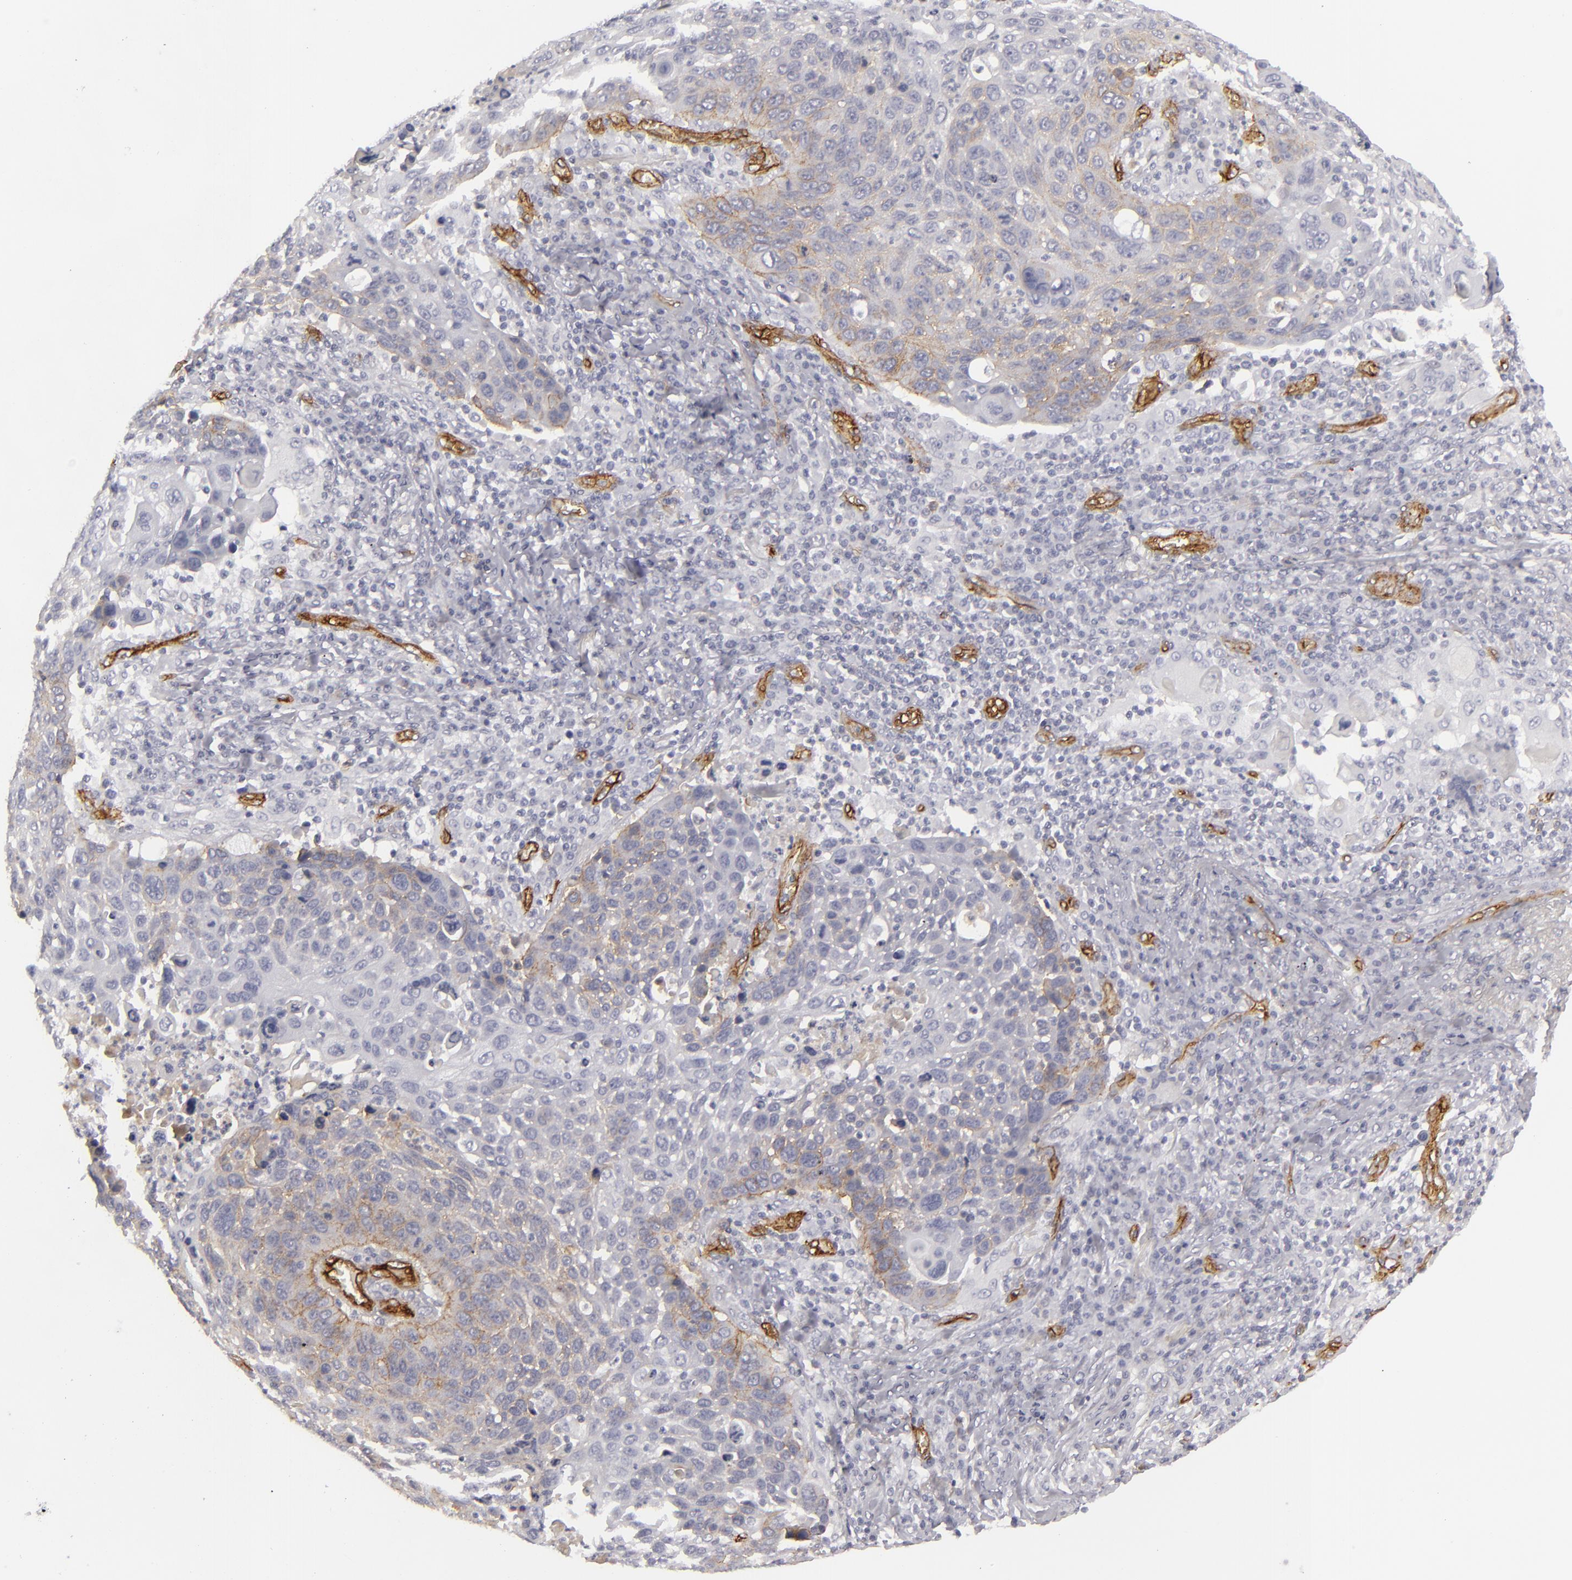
{"staining": {"intensity": "weak", "quantity": "25%-75%", "location": "cytoplasmic/membranous"}, "tissue": "lung cancer", "cell_type": "Tumor cells", "image_type": "cancer", "snomed": [{"axis": "morphology", "description": "Squamous cell carcinoma, NOS"}, {"axis": "topography", "description": "Lung"}], "caption": "This is an image of IHC staining of lung squamous cell carcinoma, which shows weak expression in the cytoplasmic/membranous of tumor cells.", "gene": "MCAM", "patient": {"sex": "male", "age": 68}}